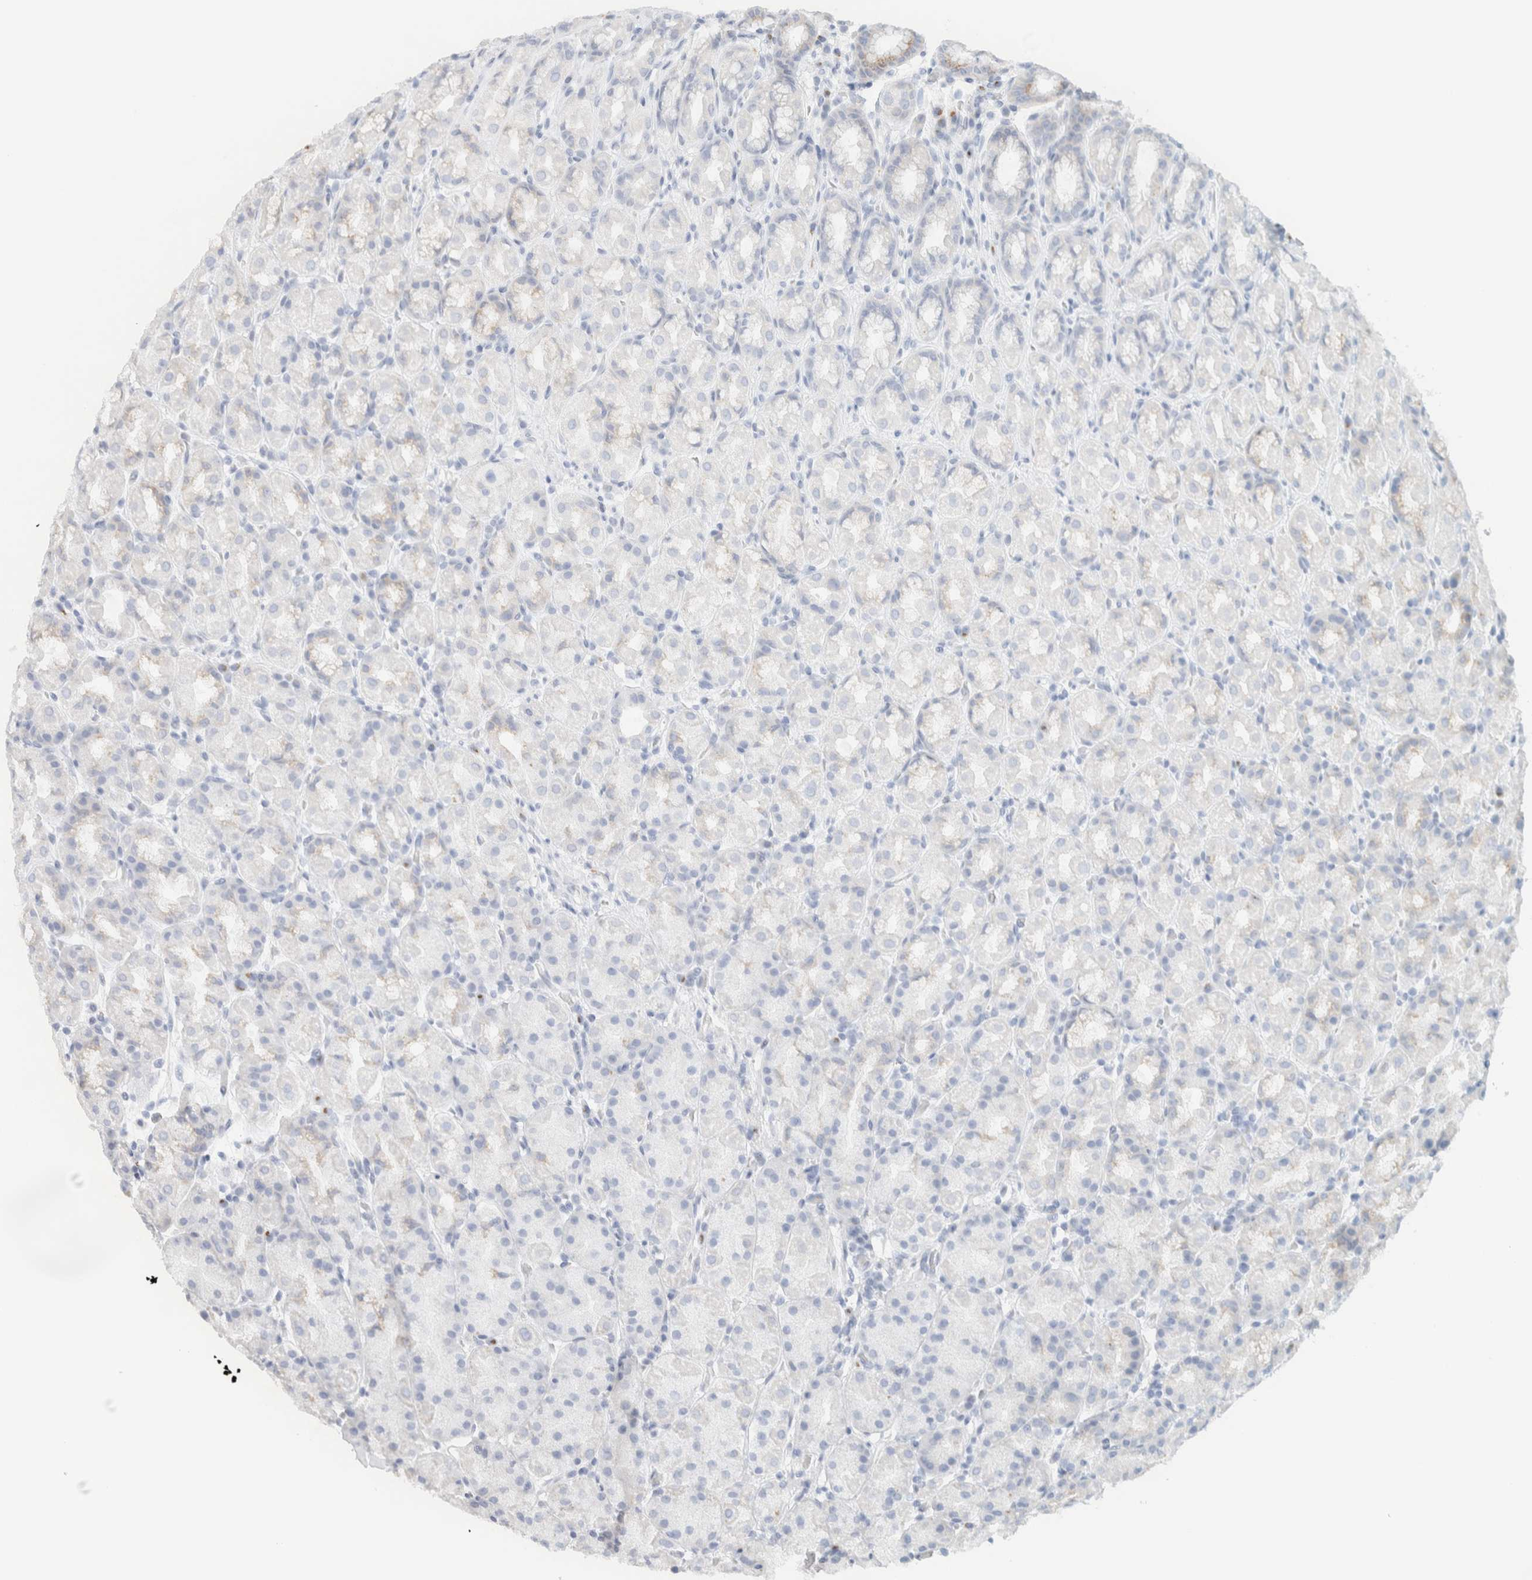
{"staining": {"intensity": "weak", "quantity": "25%-75%", "location": "cytoplasmic/membranous"}, "tissue": "stomach", "cell_type": "Glandular cells", "image_type": "normal", "snomed": [{"axis": "morphology", "description": "Normal tissue, NOS"}, {"axis": "topography", "description": "Stomach, upper"}], "caption": "Immunohistochemical staining of normal stomach displays 25%-75% levels of weak cytoplasmic/membranous protein expression in approximately 25%-75% of glandular cells. The protein is stained brown, and the nuclei are stained in blue (DAB IHC with brightfield microscopy, high magnification).", "gene": "SPNS3", "patient": {"sex": "male", "age": 68}}